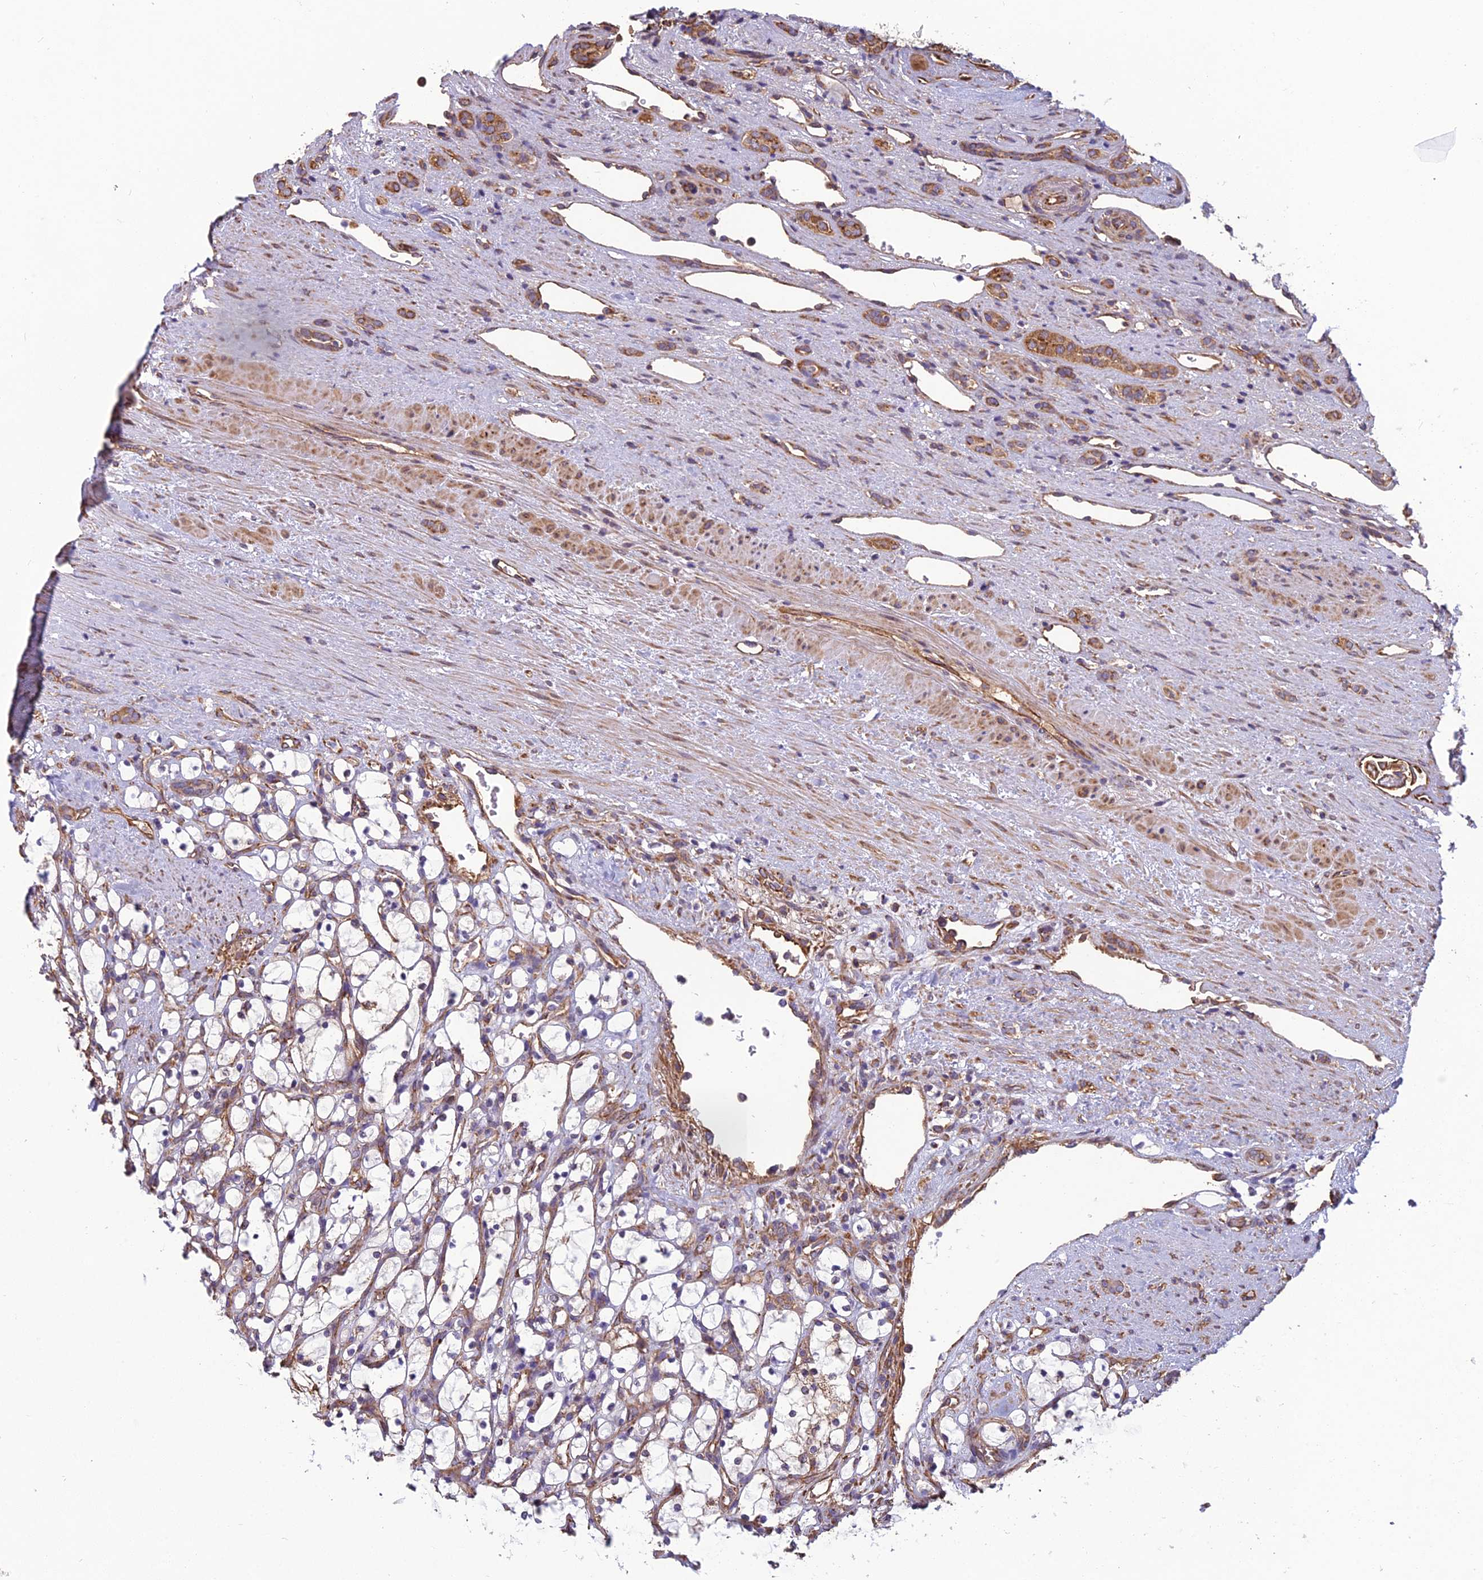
{"staining": {"intensity": "negative", "quantity": "none", "location": "none"}, "tissue": "renal cancer", "cell_type": "Tumor cells", "image_type": "cancer", "snomed": [{"axis": "morphology", "description": "Adenocarcinoma, NOS"}, {"axis": "topography", "description": "Kidney"}], "caption": "IHC histopathology image of neoplastic tissue: human renal adenocarcinoma stained with DAB demonstrates no significant protein positivity in tumor cells.", "gene": "SPDL1", "patient": {"sex": "female", "age": 69}}